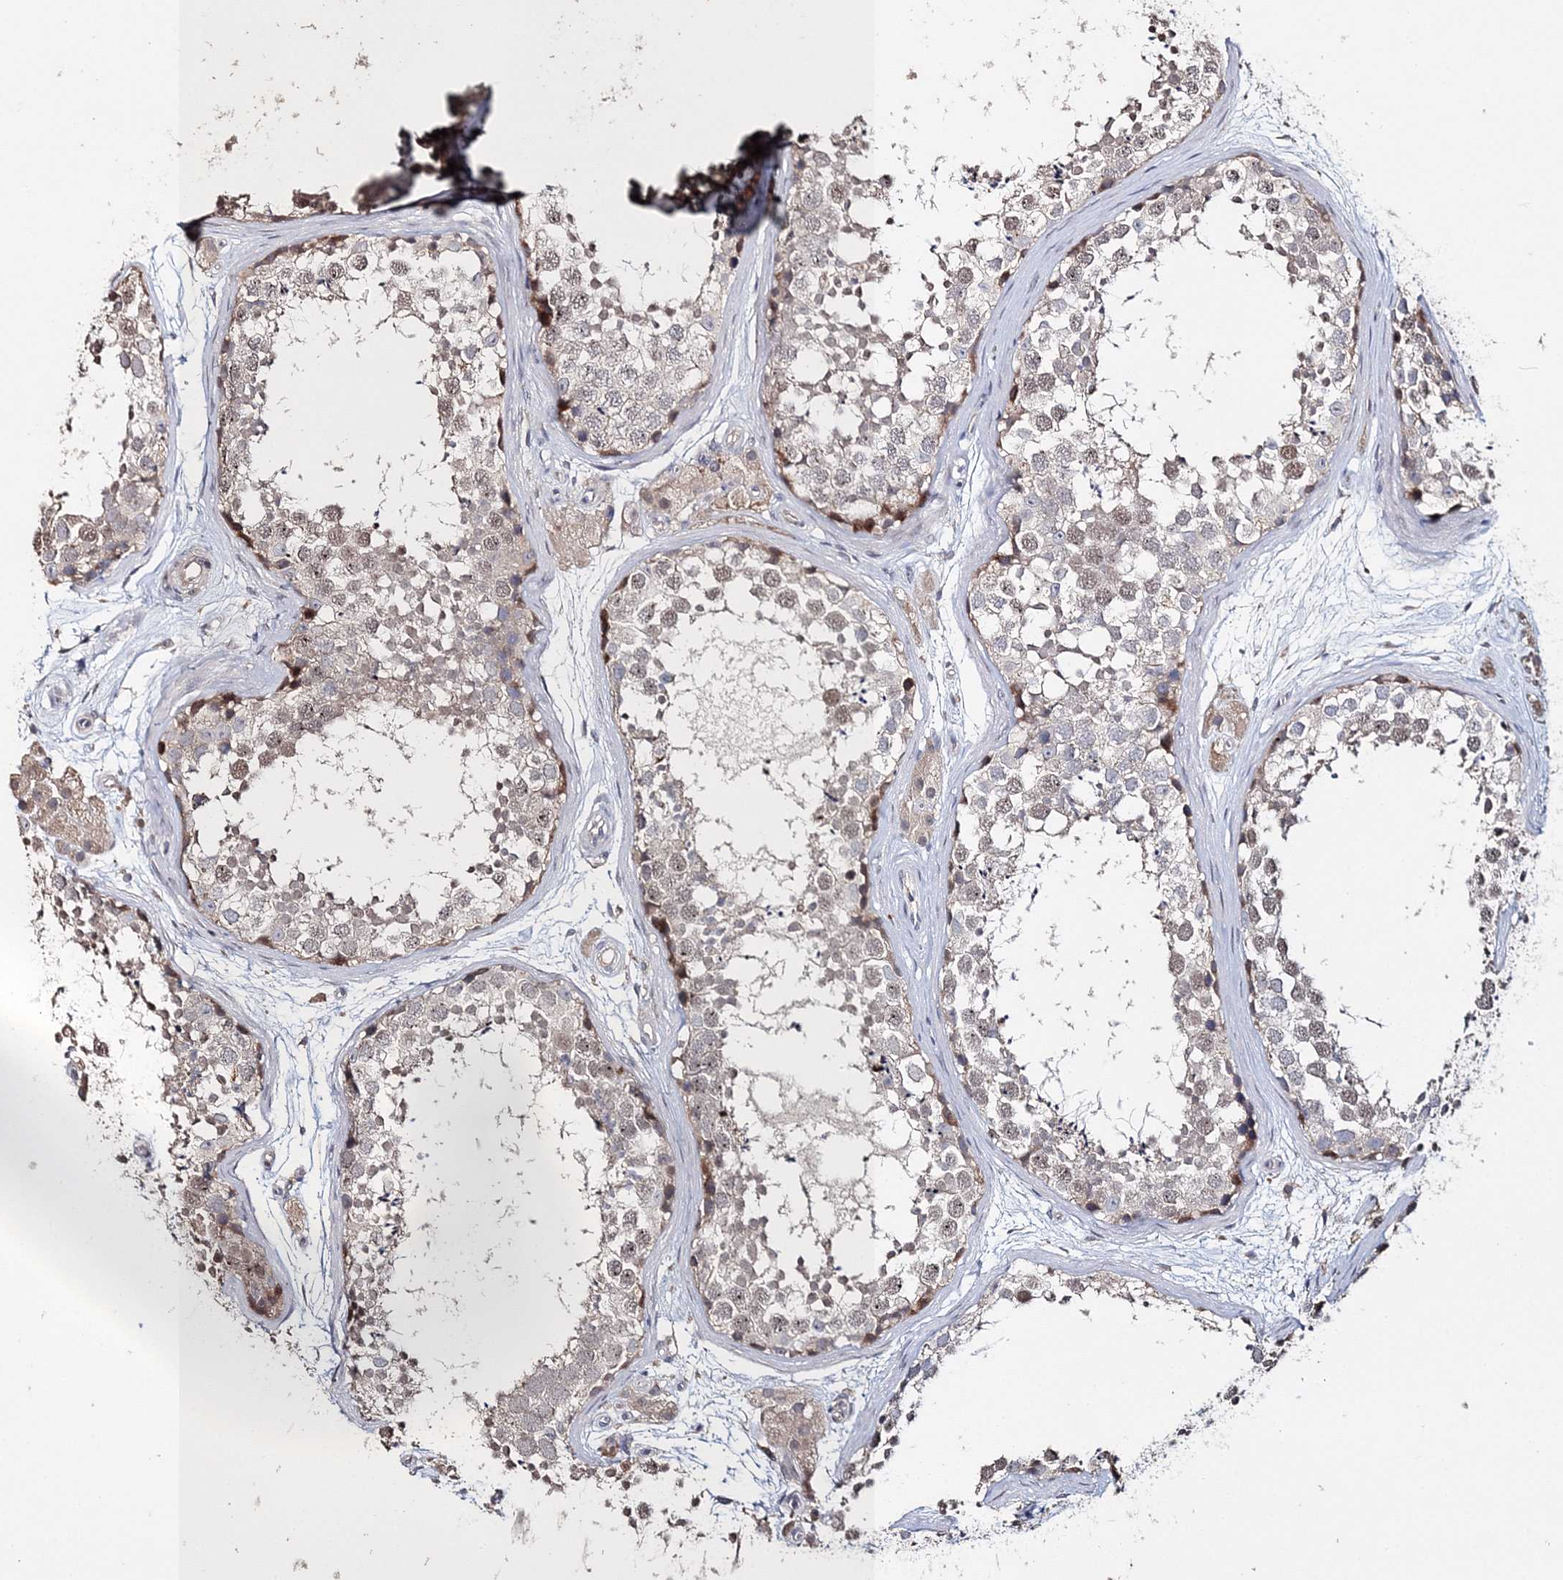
{"staining": {"intensity": "moderate", "quantity": "<25%", "location": "cytoplasmic/membranous"}, "tissue": "testis", "cell_type": "Cells in seminiferous ducts", "image_type": "normal", "snomed": [{"axis": "morphology", "description": "Normal tissue, NOS"}, {"axis": "topography", "description": "Testis"}], "caption": "This is a micrograph of IHC staining of normal testis, which shows moderate staining in the cytoplasmic/membranous of cells in seminiferous ducts.", "gene": "GJB5", "patient": {"sex": "male", "age": 56}}